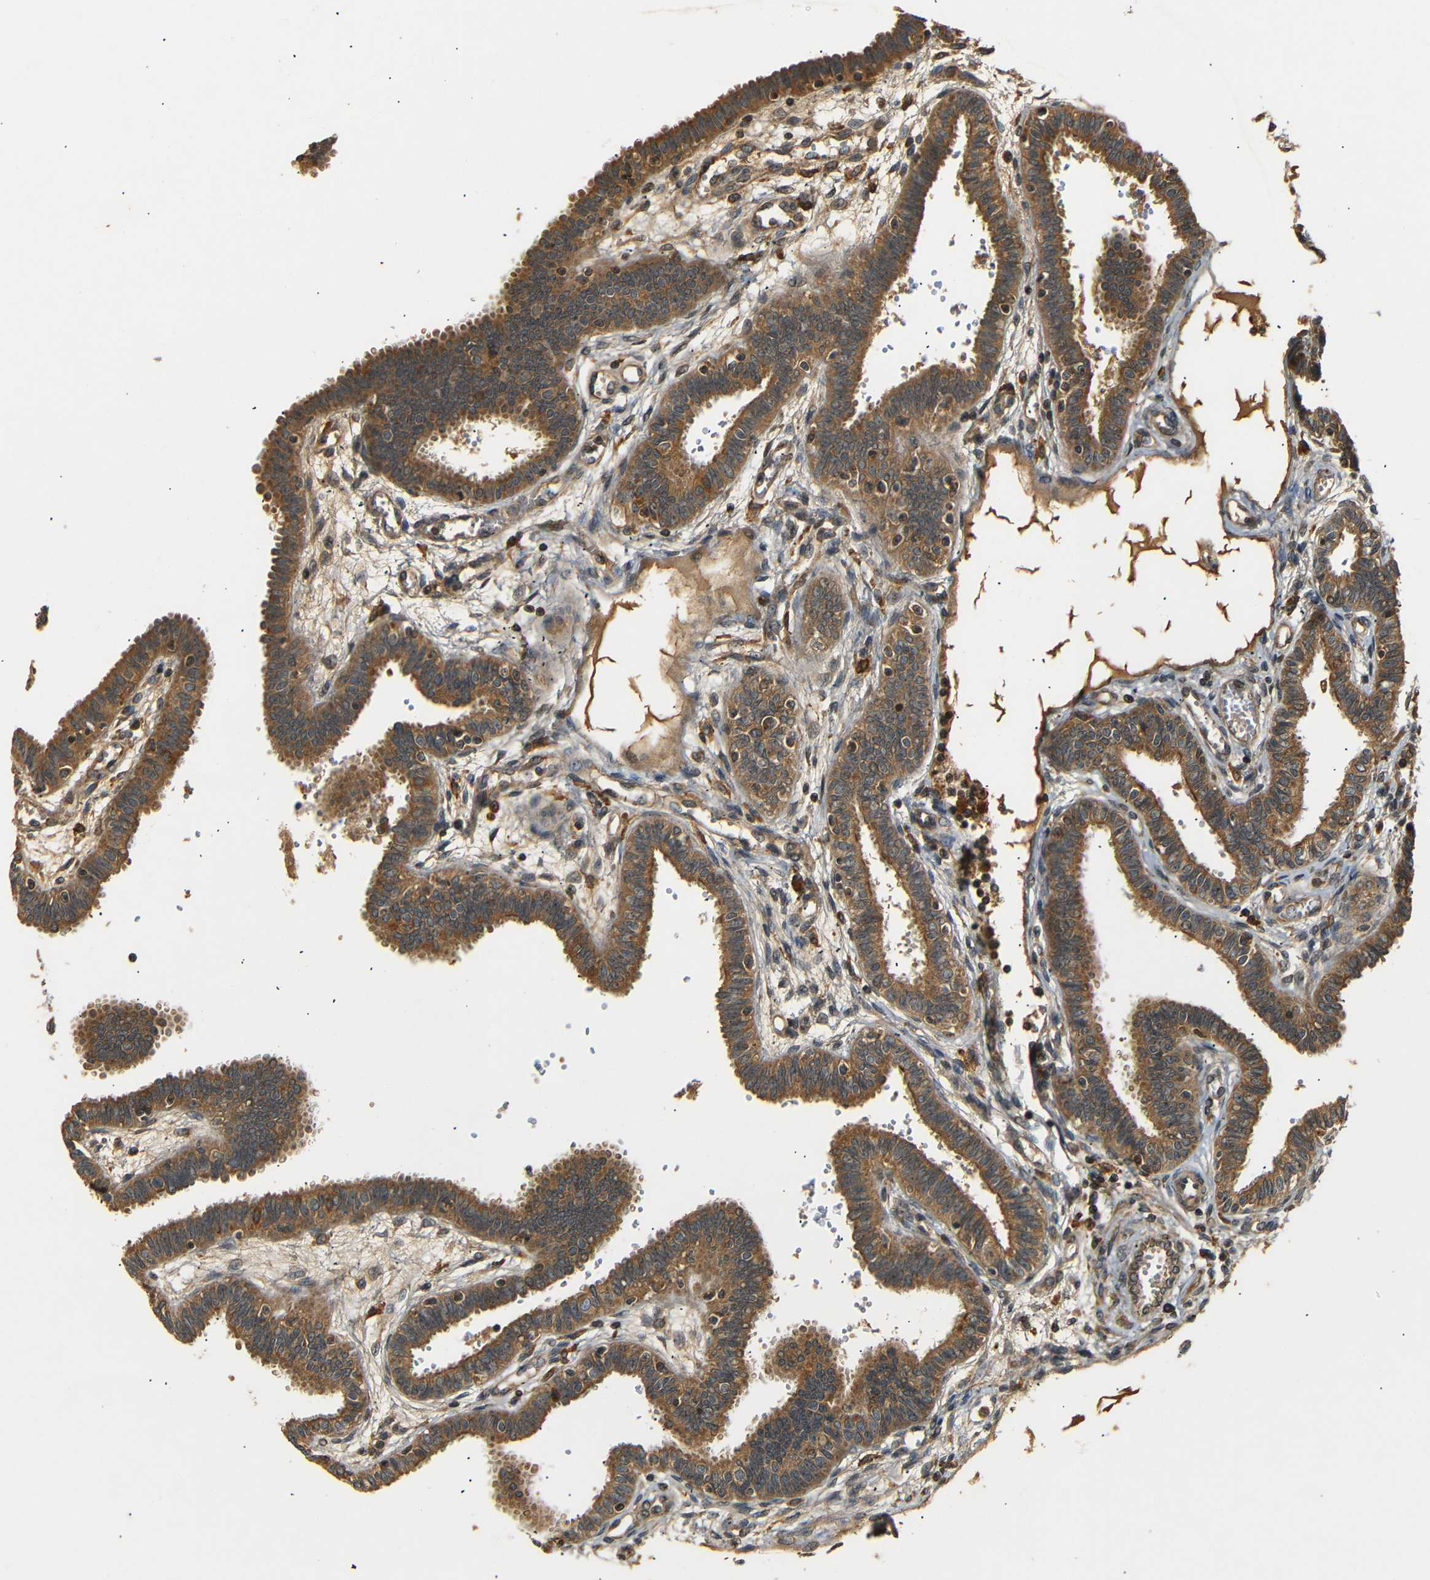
{"staining": {"intensity": "moderate", "quantity": ">75%", "location": "cytoplasmic/membranous"}, "tissue": "fallopian tube", "cell_type": "Glandular cells", "image_type": "normal", "snomed": [{"axis": "morphology", "description": "Normal tissue, NOS"}, {"axis": "topography", "description": "Fallopian tube"}], "caption": "Protein expression analysis of unremarkable fallopian tube demonstrates moderate cytoplasmic/membranous staining in about >75% of glandular cells.", "gene": "TANK", "patient": {"sex": "female", "age": 32}}